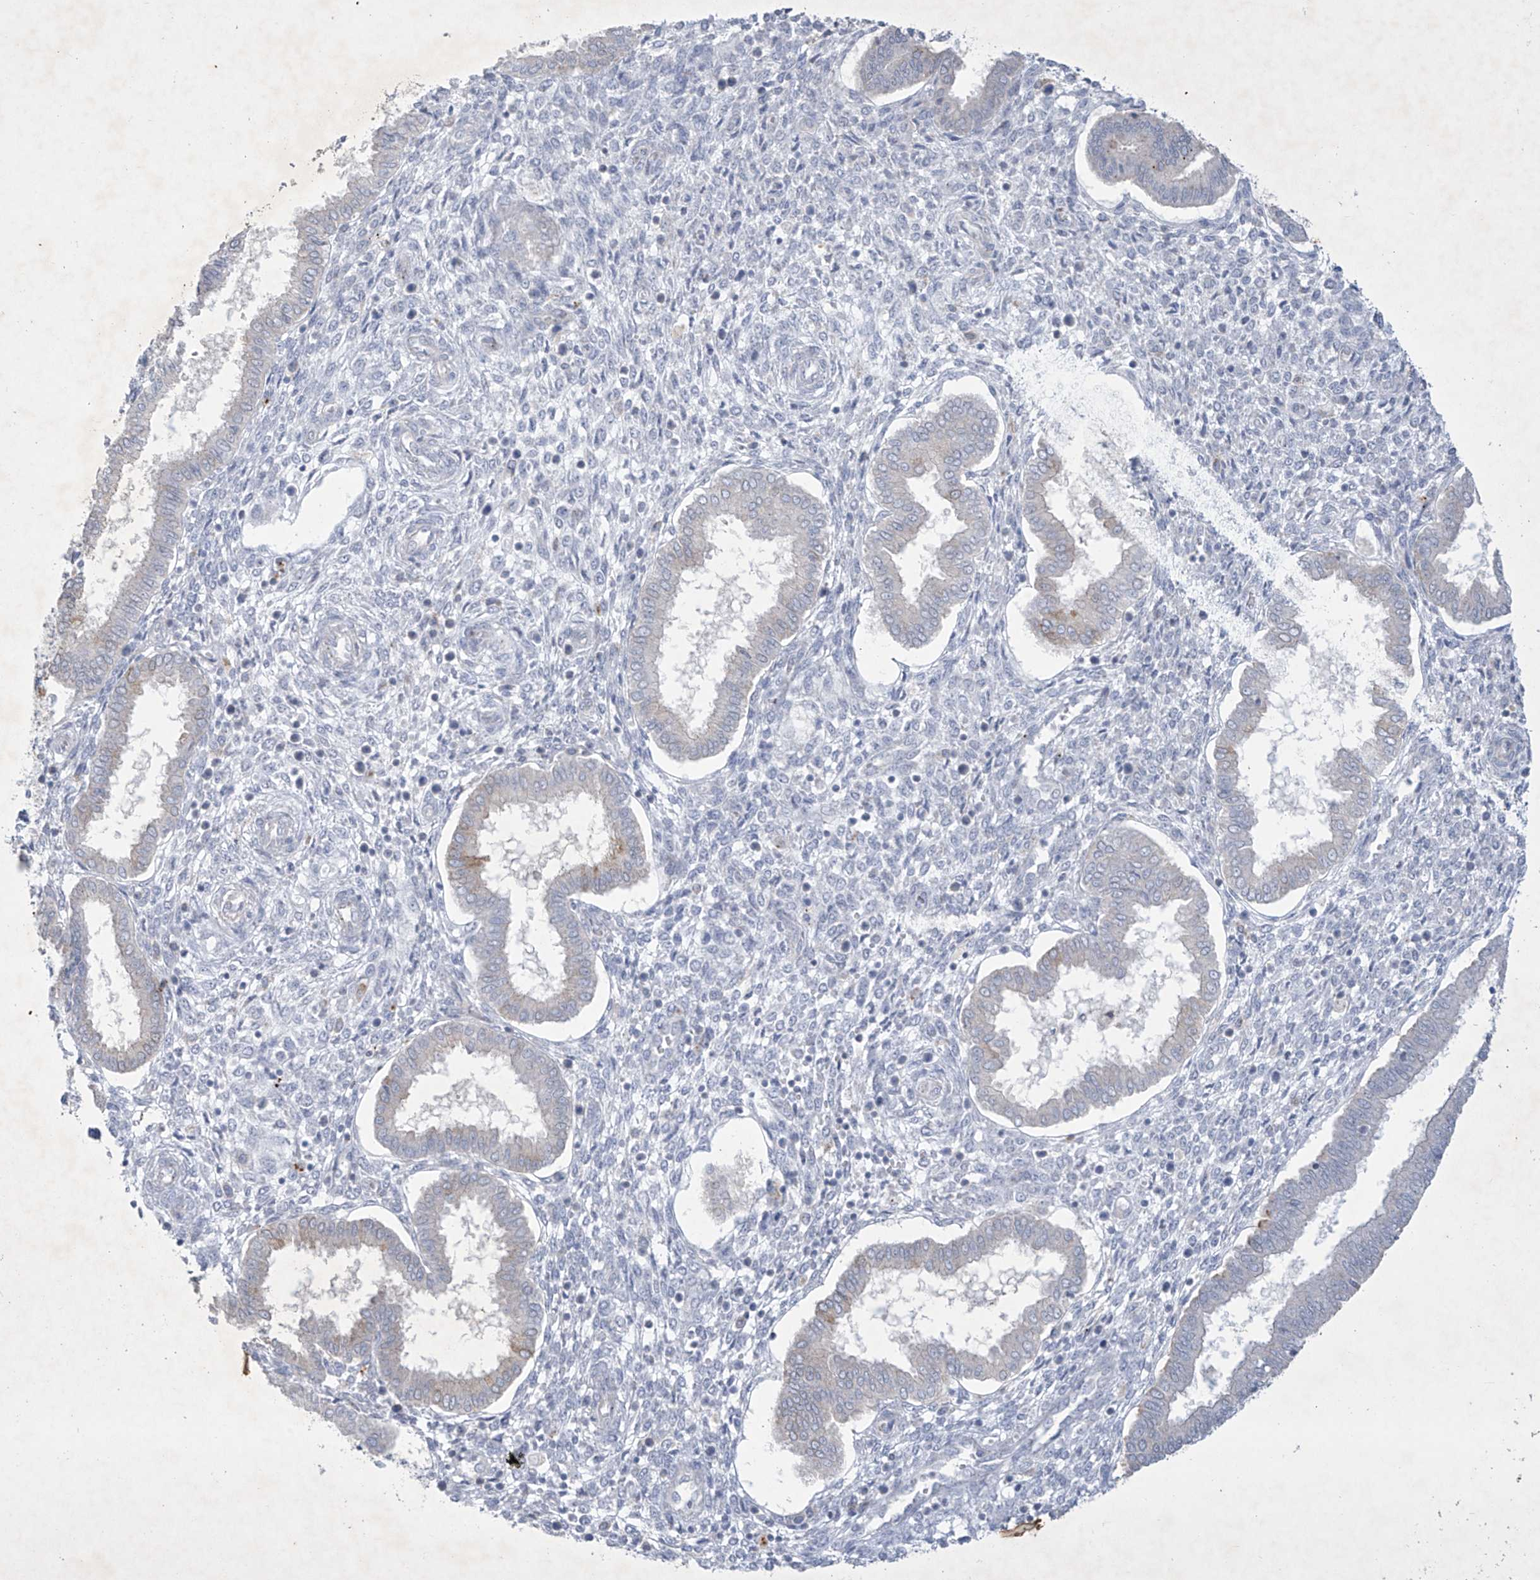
{"staining": {"intensity": "negative", "quantity": "none", "location": "none"}, "tissue": "endometrium", "cell_type": "Cells in endometrial stroma", "image_type": "normal", "snomed": [{"axis": "morphology", "description": "Normal tissue, NOS"}, {"axis": "topography", "description": "Endometrium"}], "caption": "Photomicrograph shows no protein expression in cells in endometrial stroma of unremarkable endometrium. (Immunohistochemistry, brightfield microscopy, high magnification).", "gene": "GPR137C", "patient": {"sex": "female", "age": 24}}